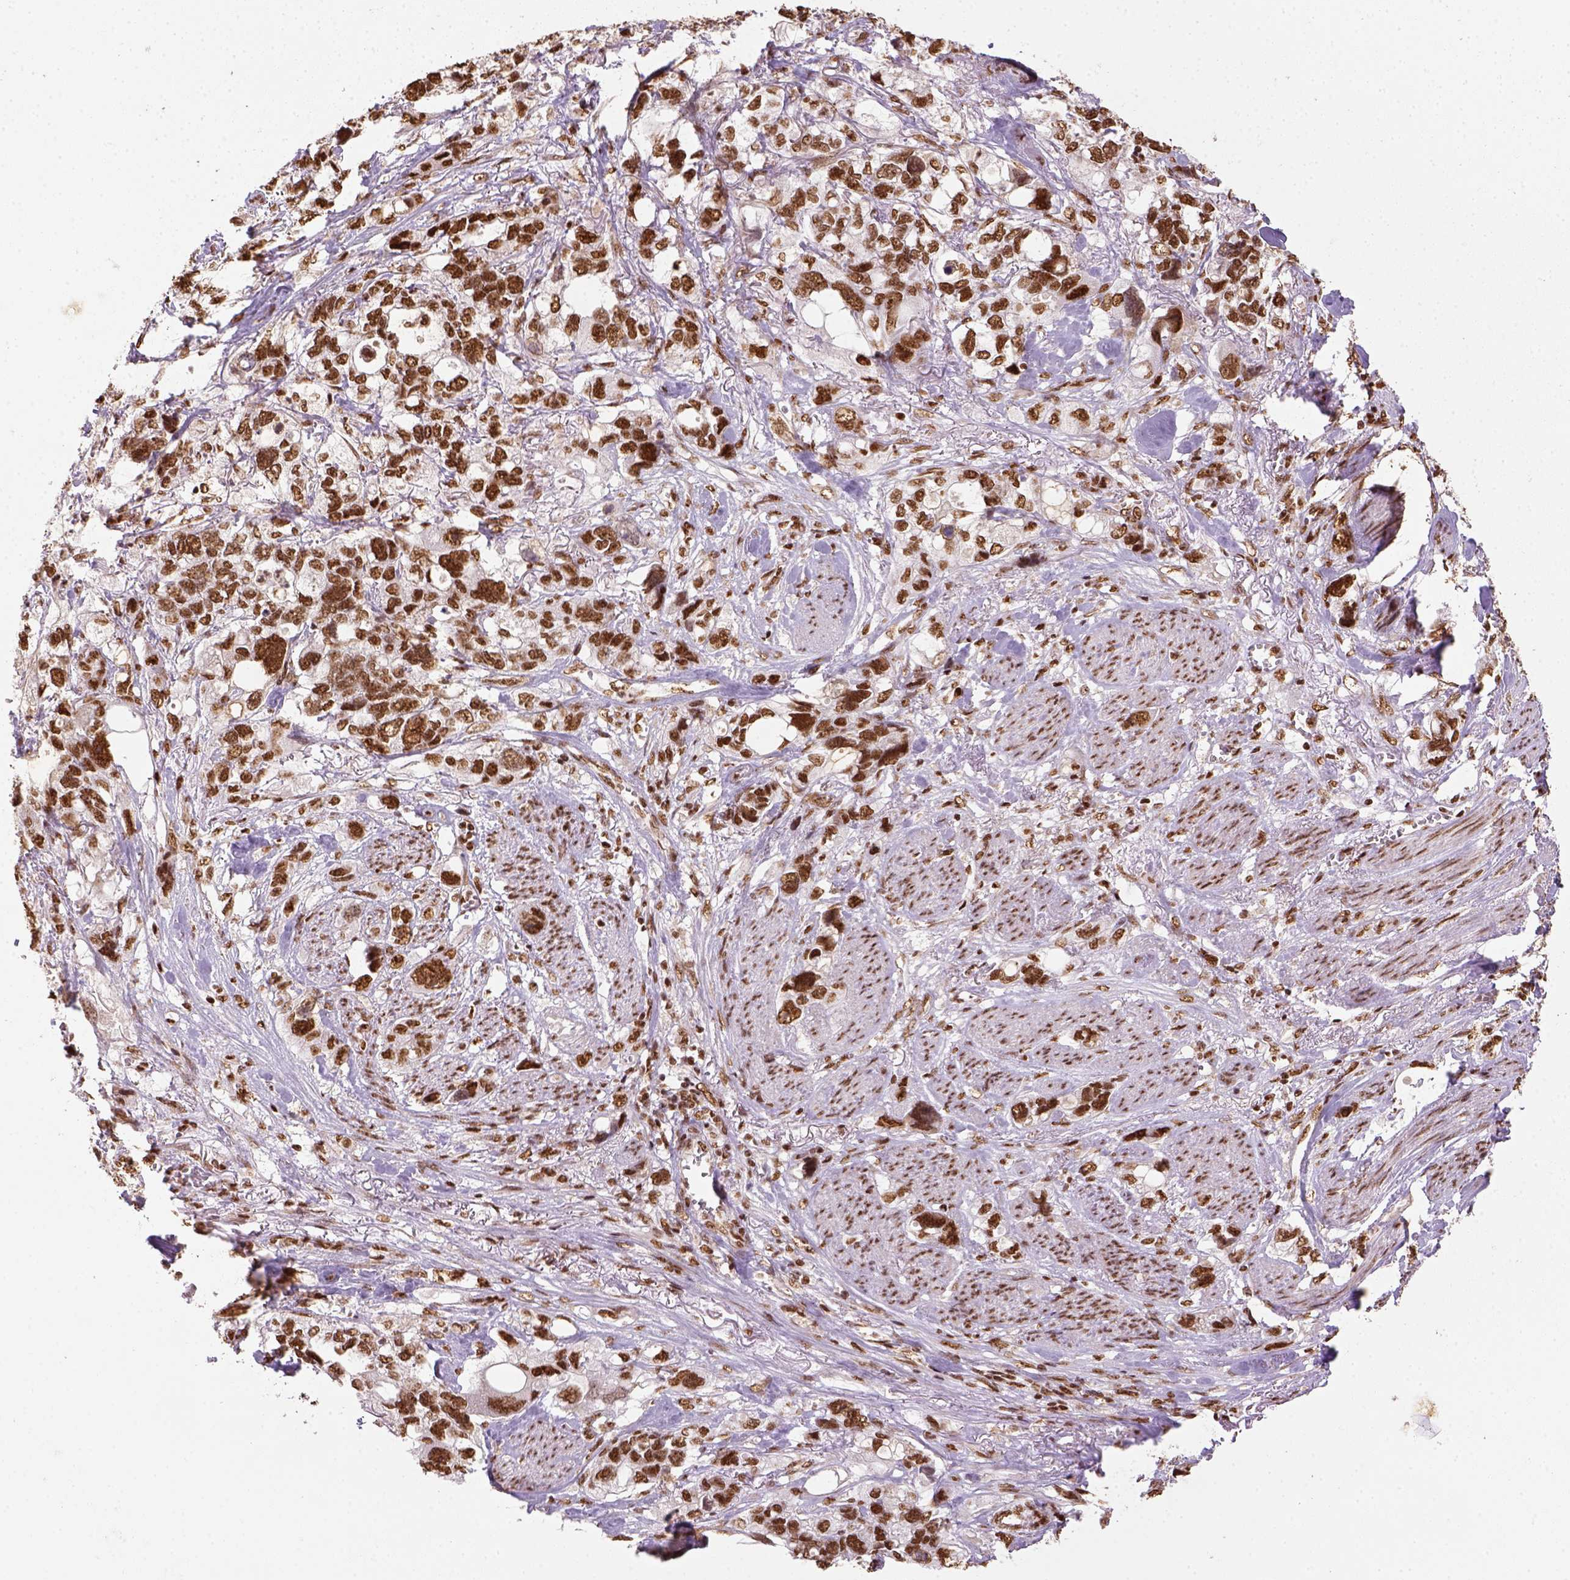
{"staining": {"intensity": "strong", "quantity": ">75%", "location": "nuclear"}, "tissue": "stomach cancer", "cell_type": "Tumor cells", "image_type": "cancer", "snomed": [{"axis": "morphology", "description": "Adenocarcinoma, NOS"}, {"axis": "topography", "description": "Stomach, upper"}], "caption": "The immunohistochemical stain labels strong nuclear staining in tumor cells of stomach cancer tissue.", "gene": "CCAR1", "patient": {"sex": "female", "age": 81}}